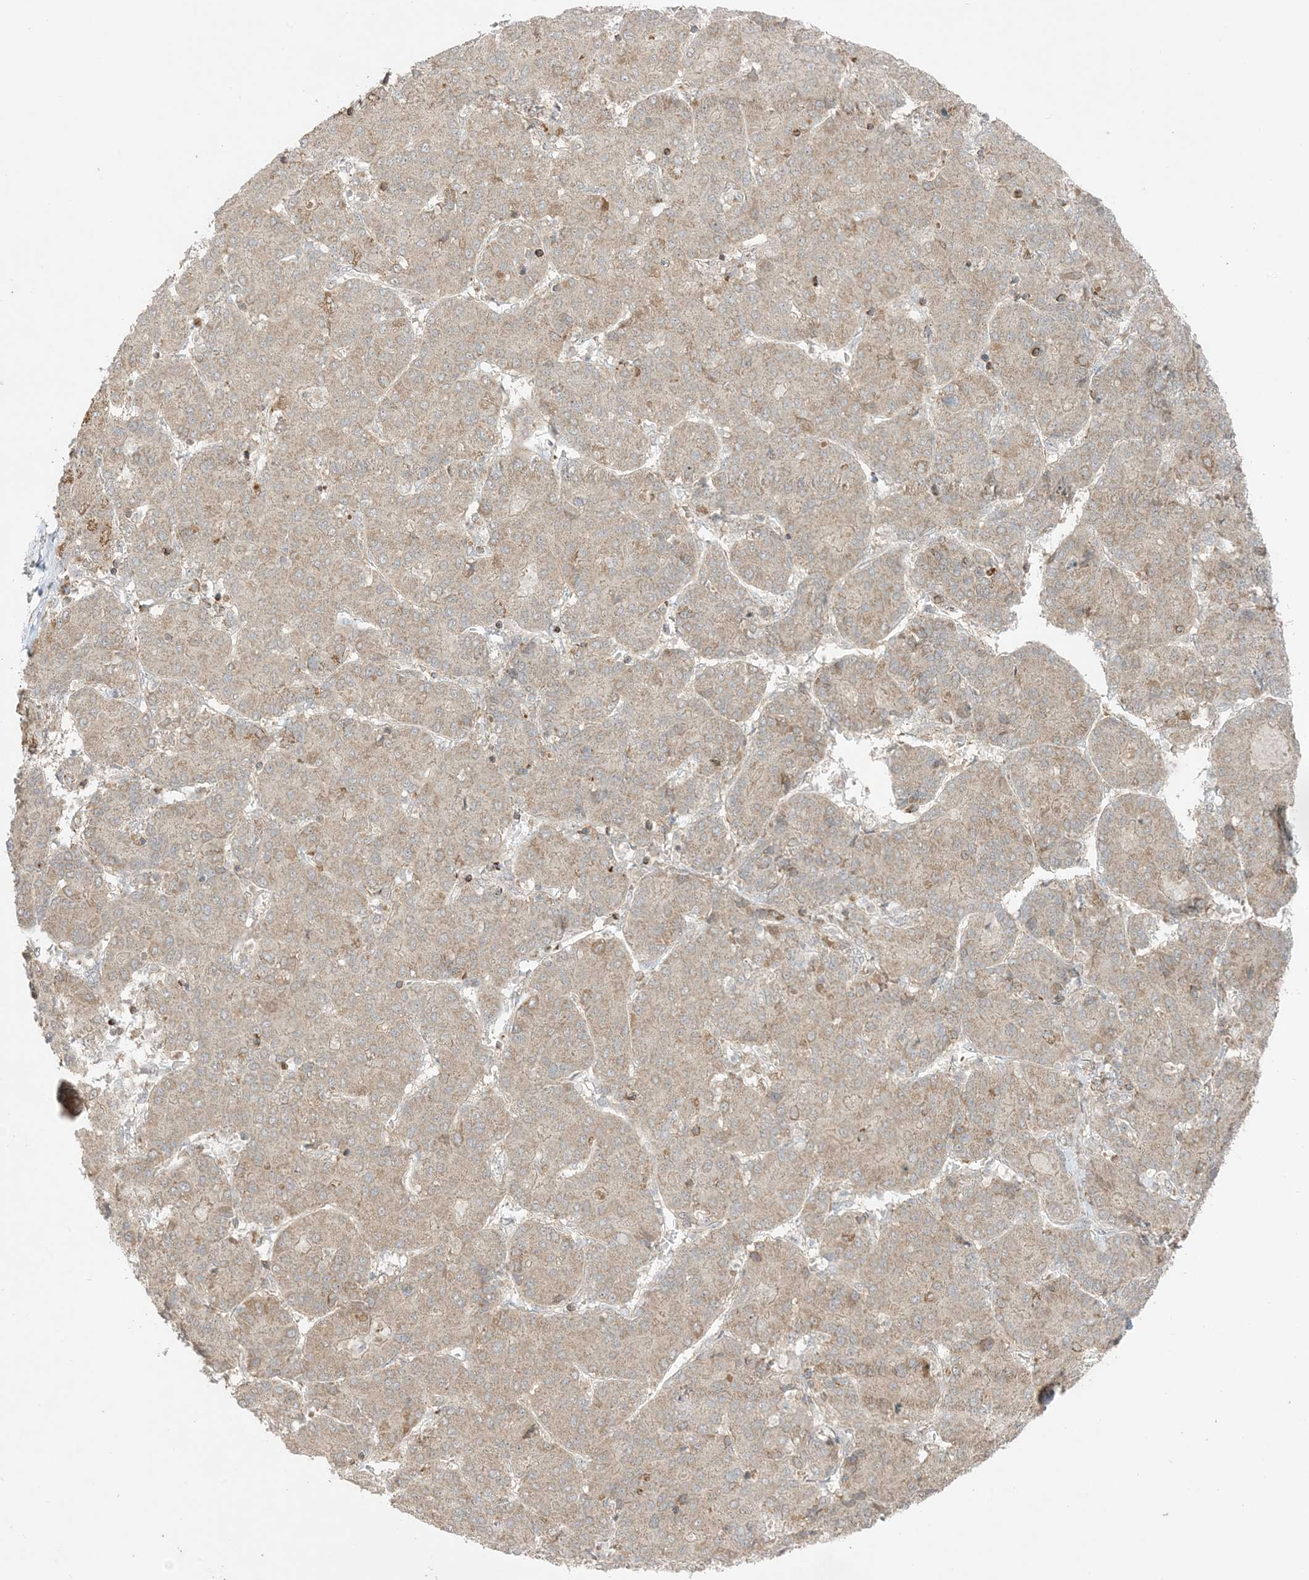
{"staining": {"intensity": "weak", "quantity": ">75%", "location": "cytoplasmic/membranous"}, "tissue": "liver cancer", "cell_type": "Tumor cells", "image_type": "cancer", "snomed": [{"axis": "morphology", "description": "Carcinoma, Hepatocellular, NOS"}, {"axis": "topography", "description": "Liver"}], "caption": "Tumor cells reveal low levels of weak cytoplasmic/membranous positivity in about >75% of cells in human liver cancer (hepatocellular carcinoma).", "gene": "PHLDB2", "patient": {"sex": "male", "age": 65}}